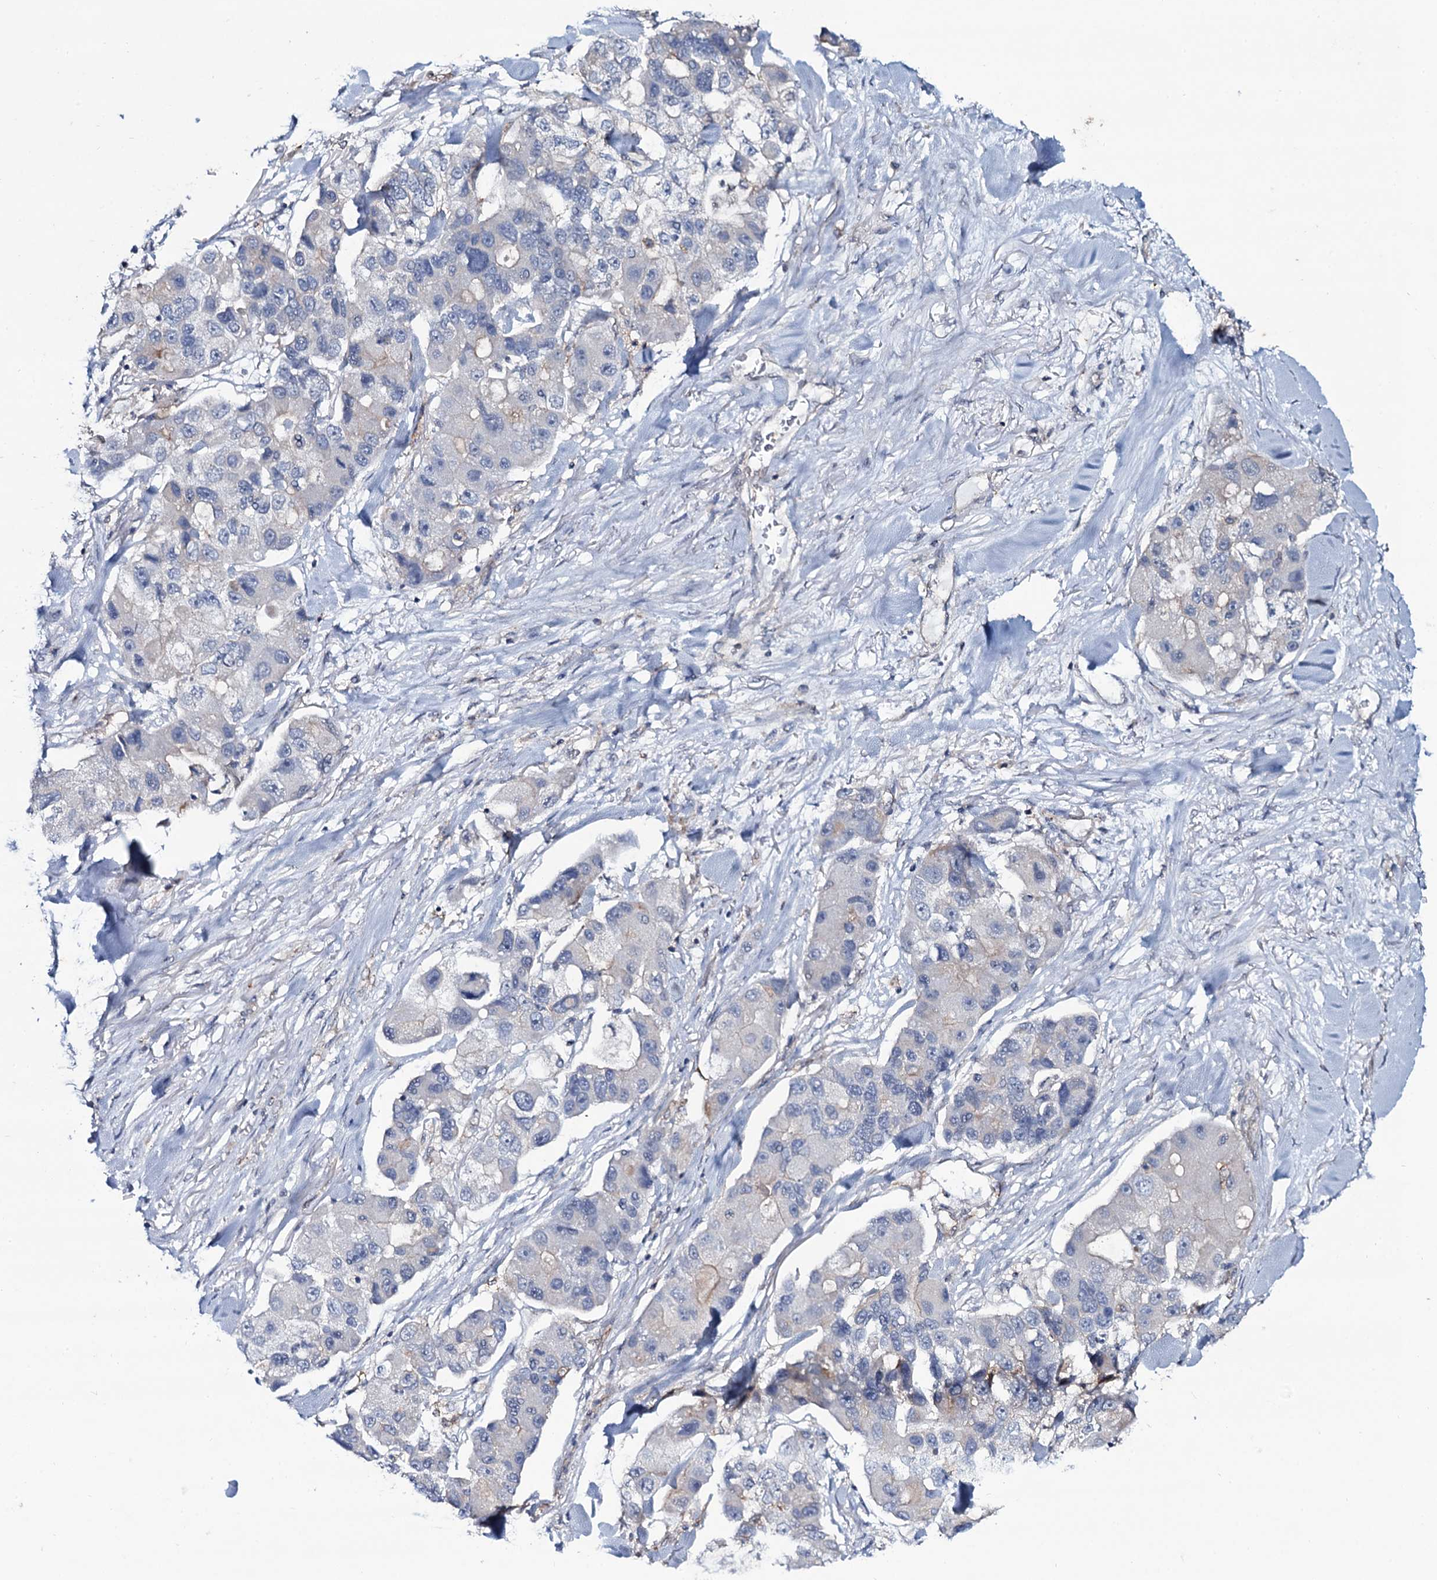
{"staining": {"intensity": "weak", "quantity": "<25%", "location": "cytoplasmic/membranous"}, "tissue": "lung cancer", "cell_type": "Tumor cells", "image_type": "cancer", "snomed": [{"axis": "morphology", "description": "Adenocarcinoma, NOS"}, {"axis": "topography", "description": "Lung"}], "caption": "Human lung cancer (adenocarcinoma) stained for a protein using immunohistochemistry (IHC) demonstrates no positivity in tumor cells.", "gene": "SNAP23", "patient": {"sex": "female", "age": 54}}